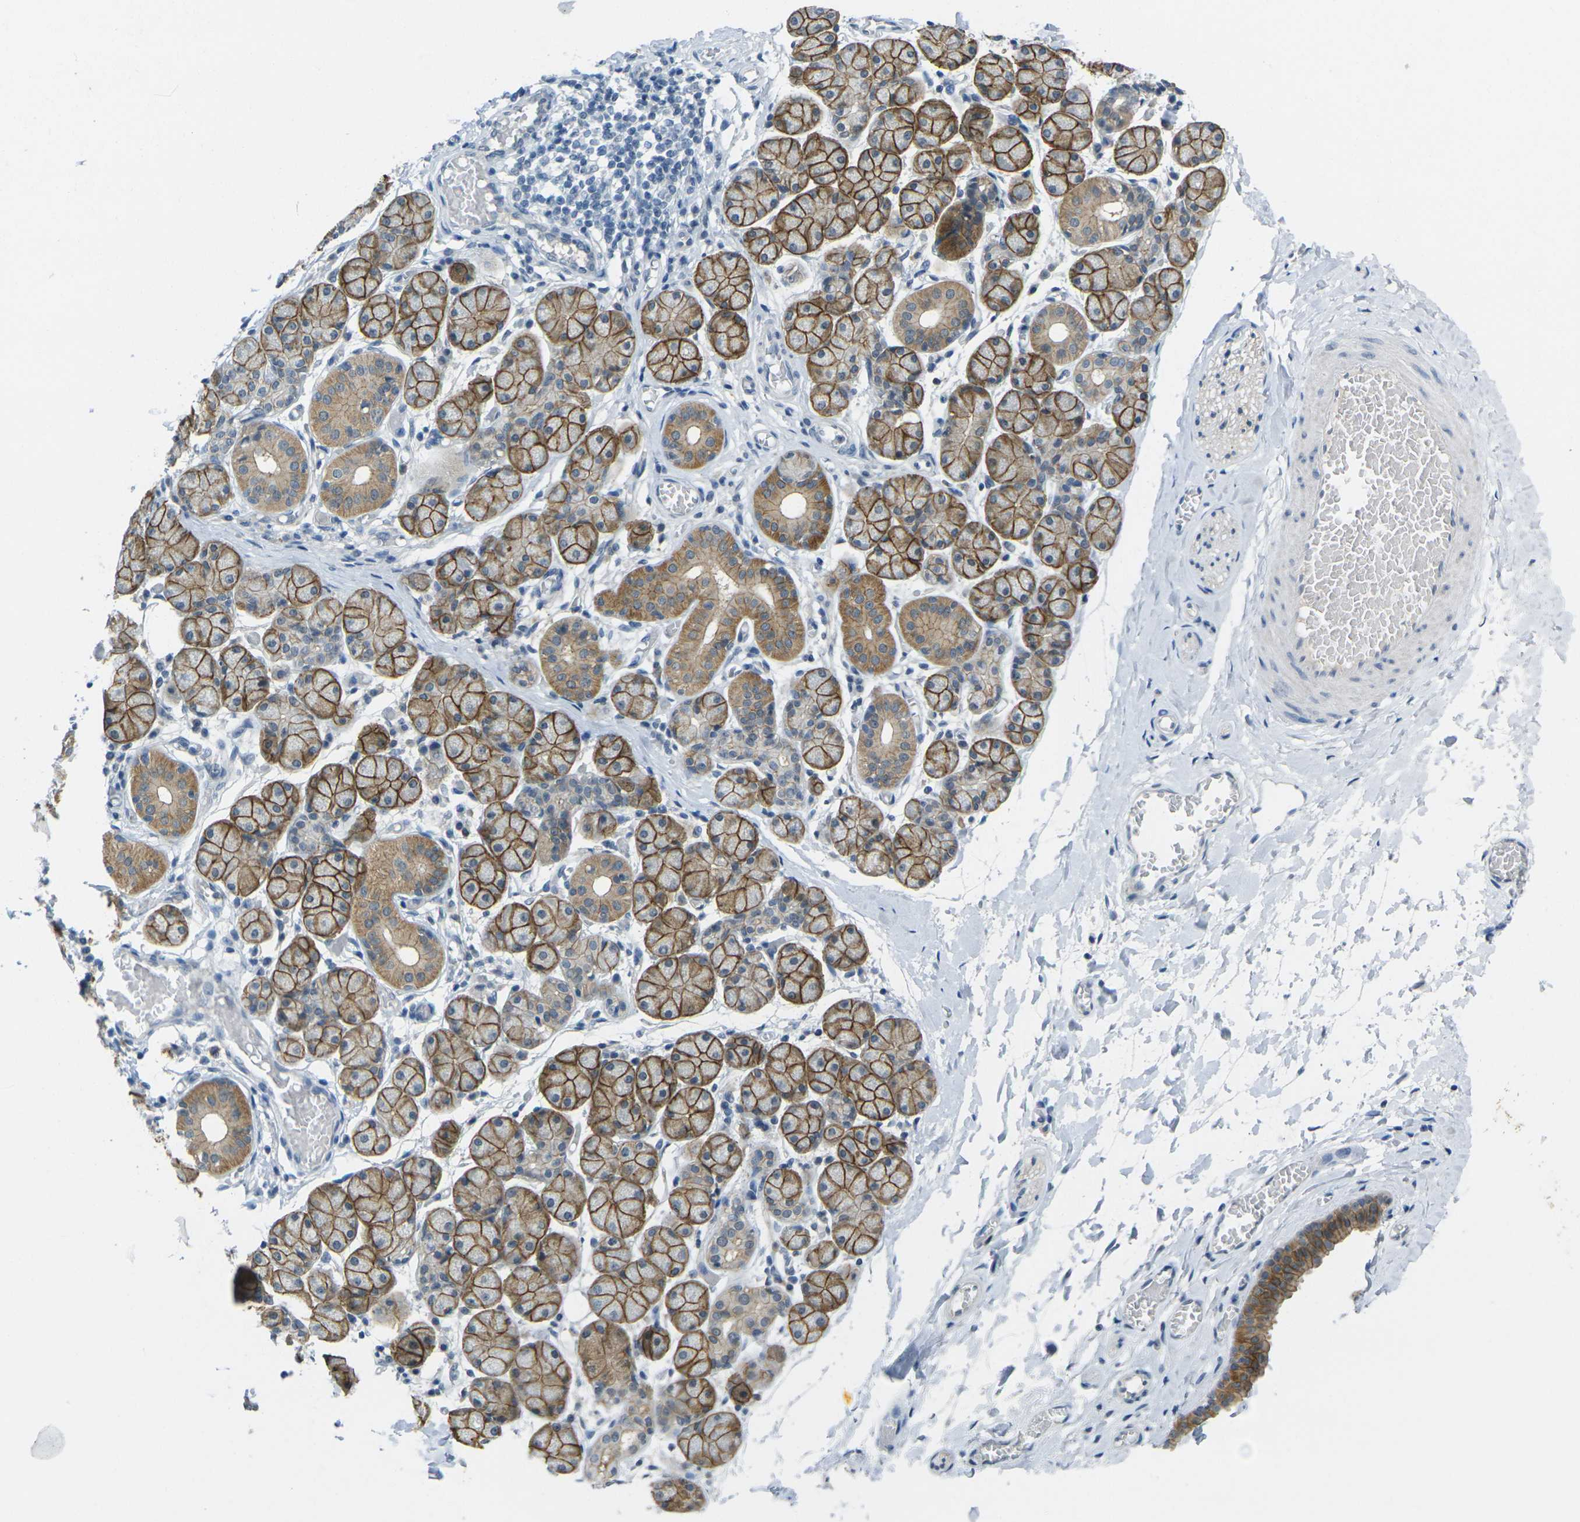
{"staining": {"intensity": "moderate", "quantity": ">75%", "location": "cytoplasmic/membranous"}, "tissue": "salivary gland", "cell_type": "Glandular cells", "image_type": "normal", "snomed": [{"axis": "morphology", "description": "Normal tissue, NOS"}, {"axis": "topography", "description": "Salivary gland"}], "caption": "Moderate cytoplasmic/membranous protein staining is present in about >75% of glandular cells in salivary gland. (Brightfield microscopy of DAB IHC at high magnification).", "gene": "SPTBN2", "patient": {"sex": "female", "age": 24}}